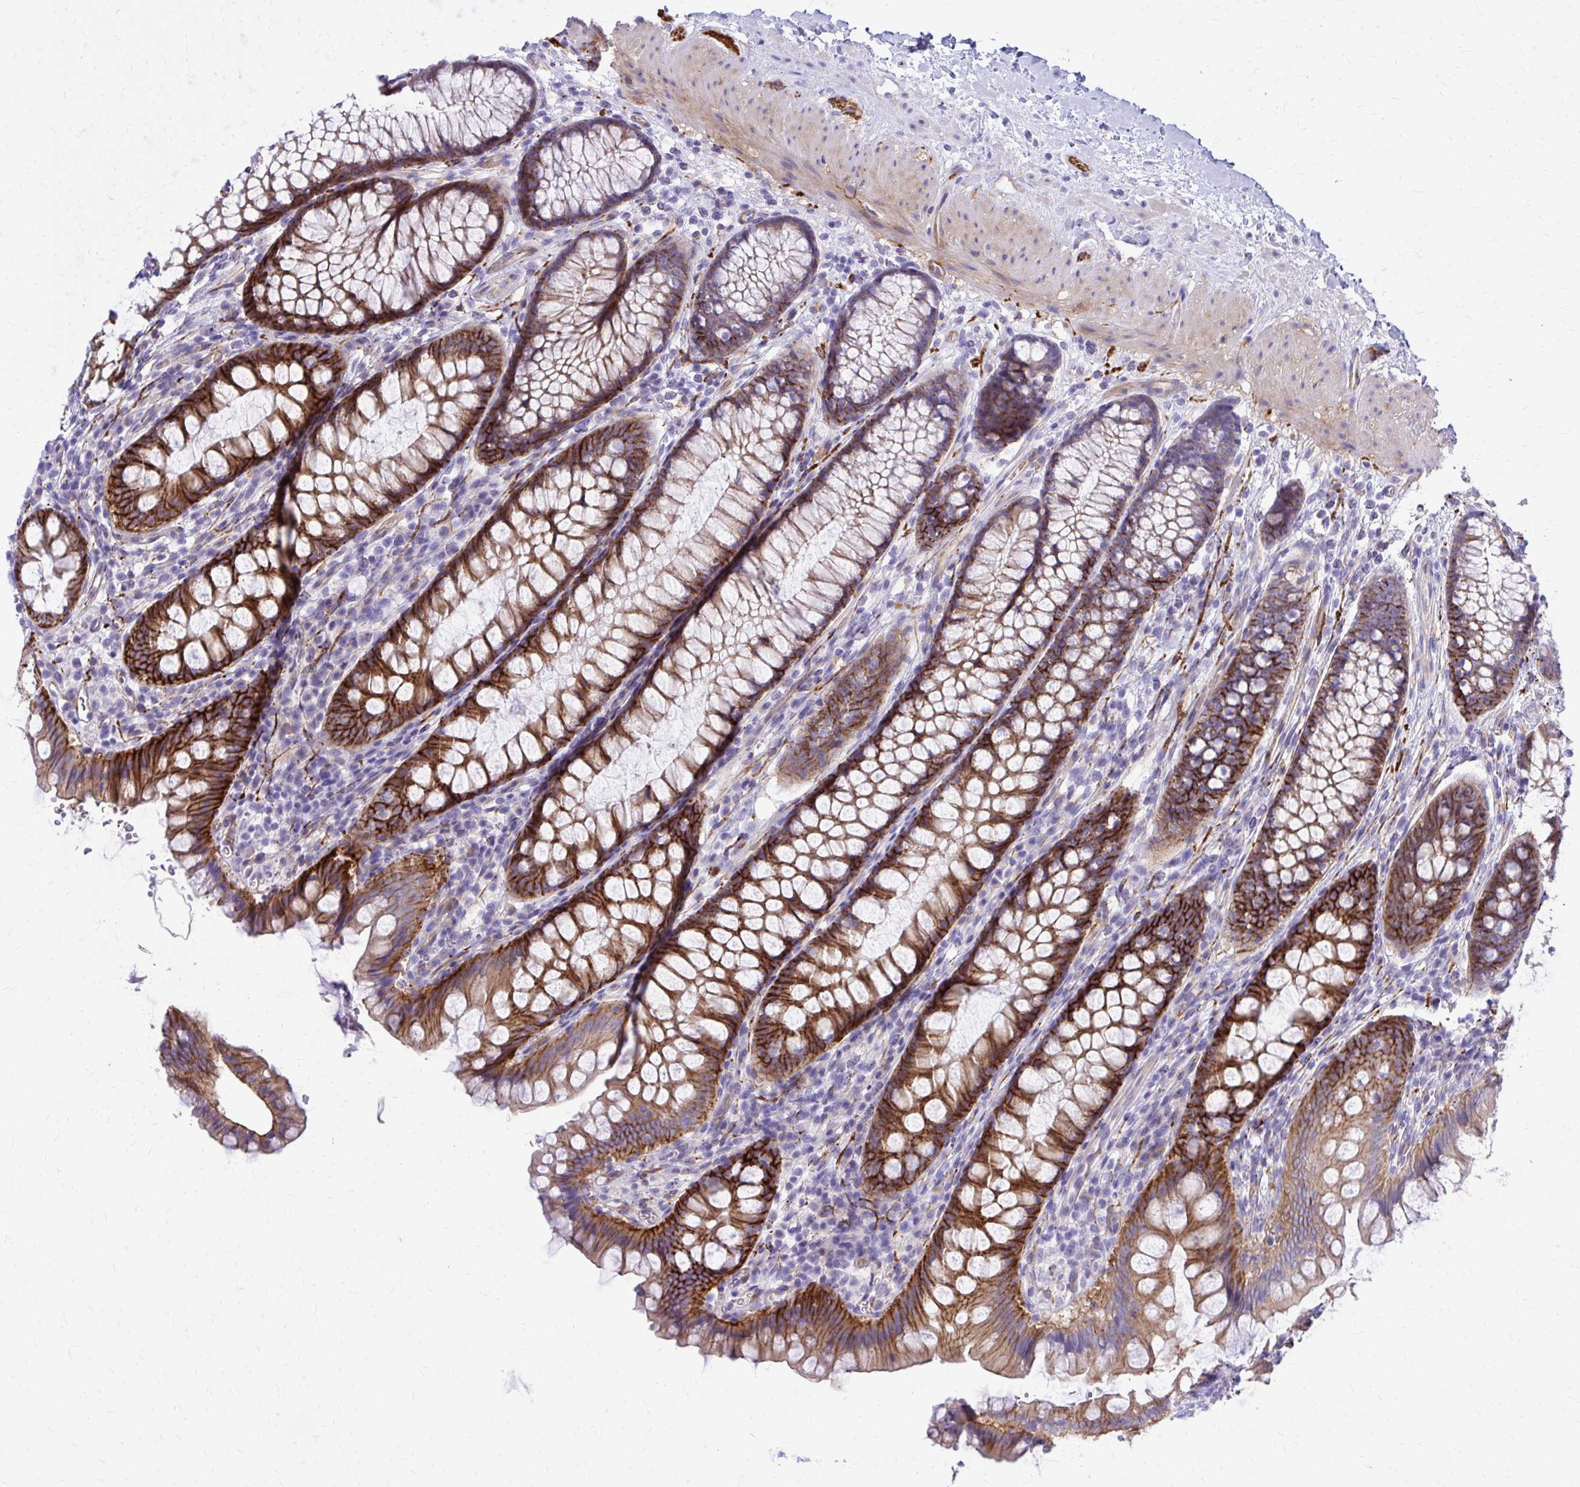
{"staining": {"intensity": "negative", "quantity": "none", "location": "none"}, "tissue": "colon", "cell_type": "Endothelial cells", "image_type": "normal", "snomed": [{"axis": "morphology", "description": "Normal tissue, NOS"}, {"axis": "morphology", "description": "Adenoma, NOS"}, {"axis": "topography", "description": "Soft tissue"}, {"axis": "topography", "description": "Colon"}], "caption": "The immunohistochemistry image has no significant expression in endothelial cells of colon.", "gene": "EPB41L1", "patient": {"sex": "male", "age": 47}}